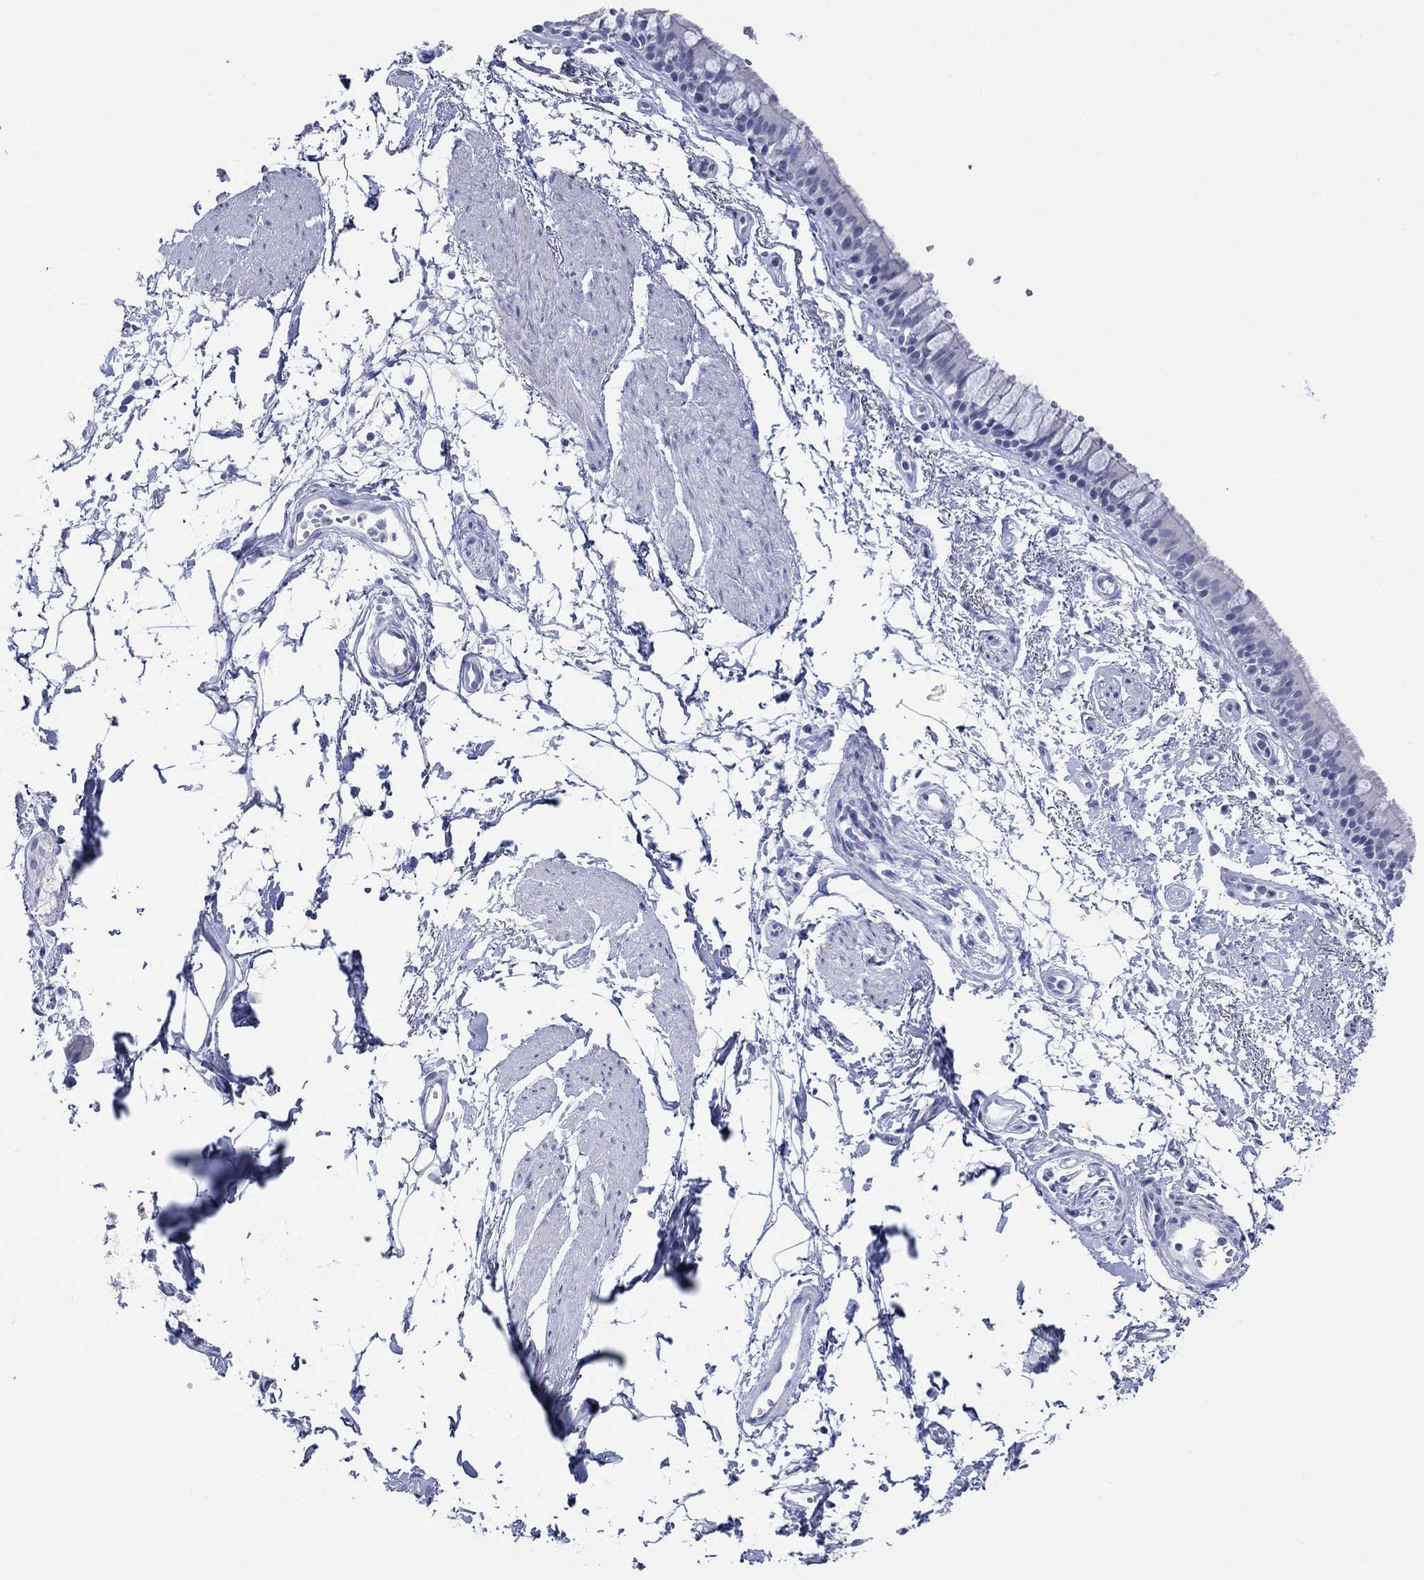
{"staining": {"intensity": "negative", "quantity": "none", "location": "none"}, "tissue": "bronchus", "cell_type": "Respiratory epithelial cells", "image_type": "normal", "snomed": [{"axis": "morphology", "description": "Normal tissue, NOS"}, {"axis": "topography", "description": "Cartilage tissue"}, {"axis": "topography", "description": "Bronchus"}], "caption": "IHC of normal human bronchus shows no expression in respiratory epithelial cells. Brightfield microscopy of IHC stained with DAB (brown) and hematoxylin (blue), captured at high magnification.", "gene": "MLANA", "patient": {"sex": "male", "age": 66}}